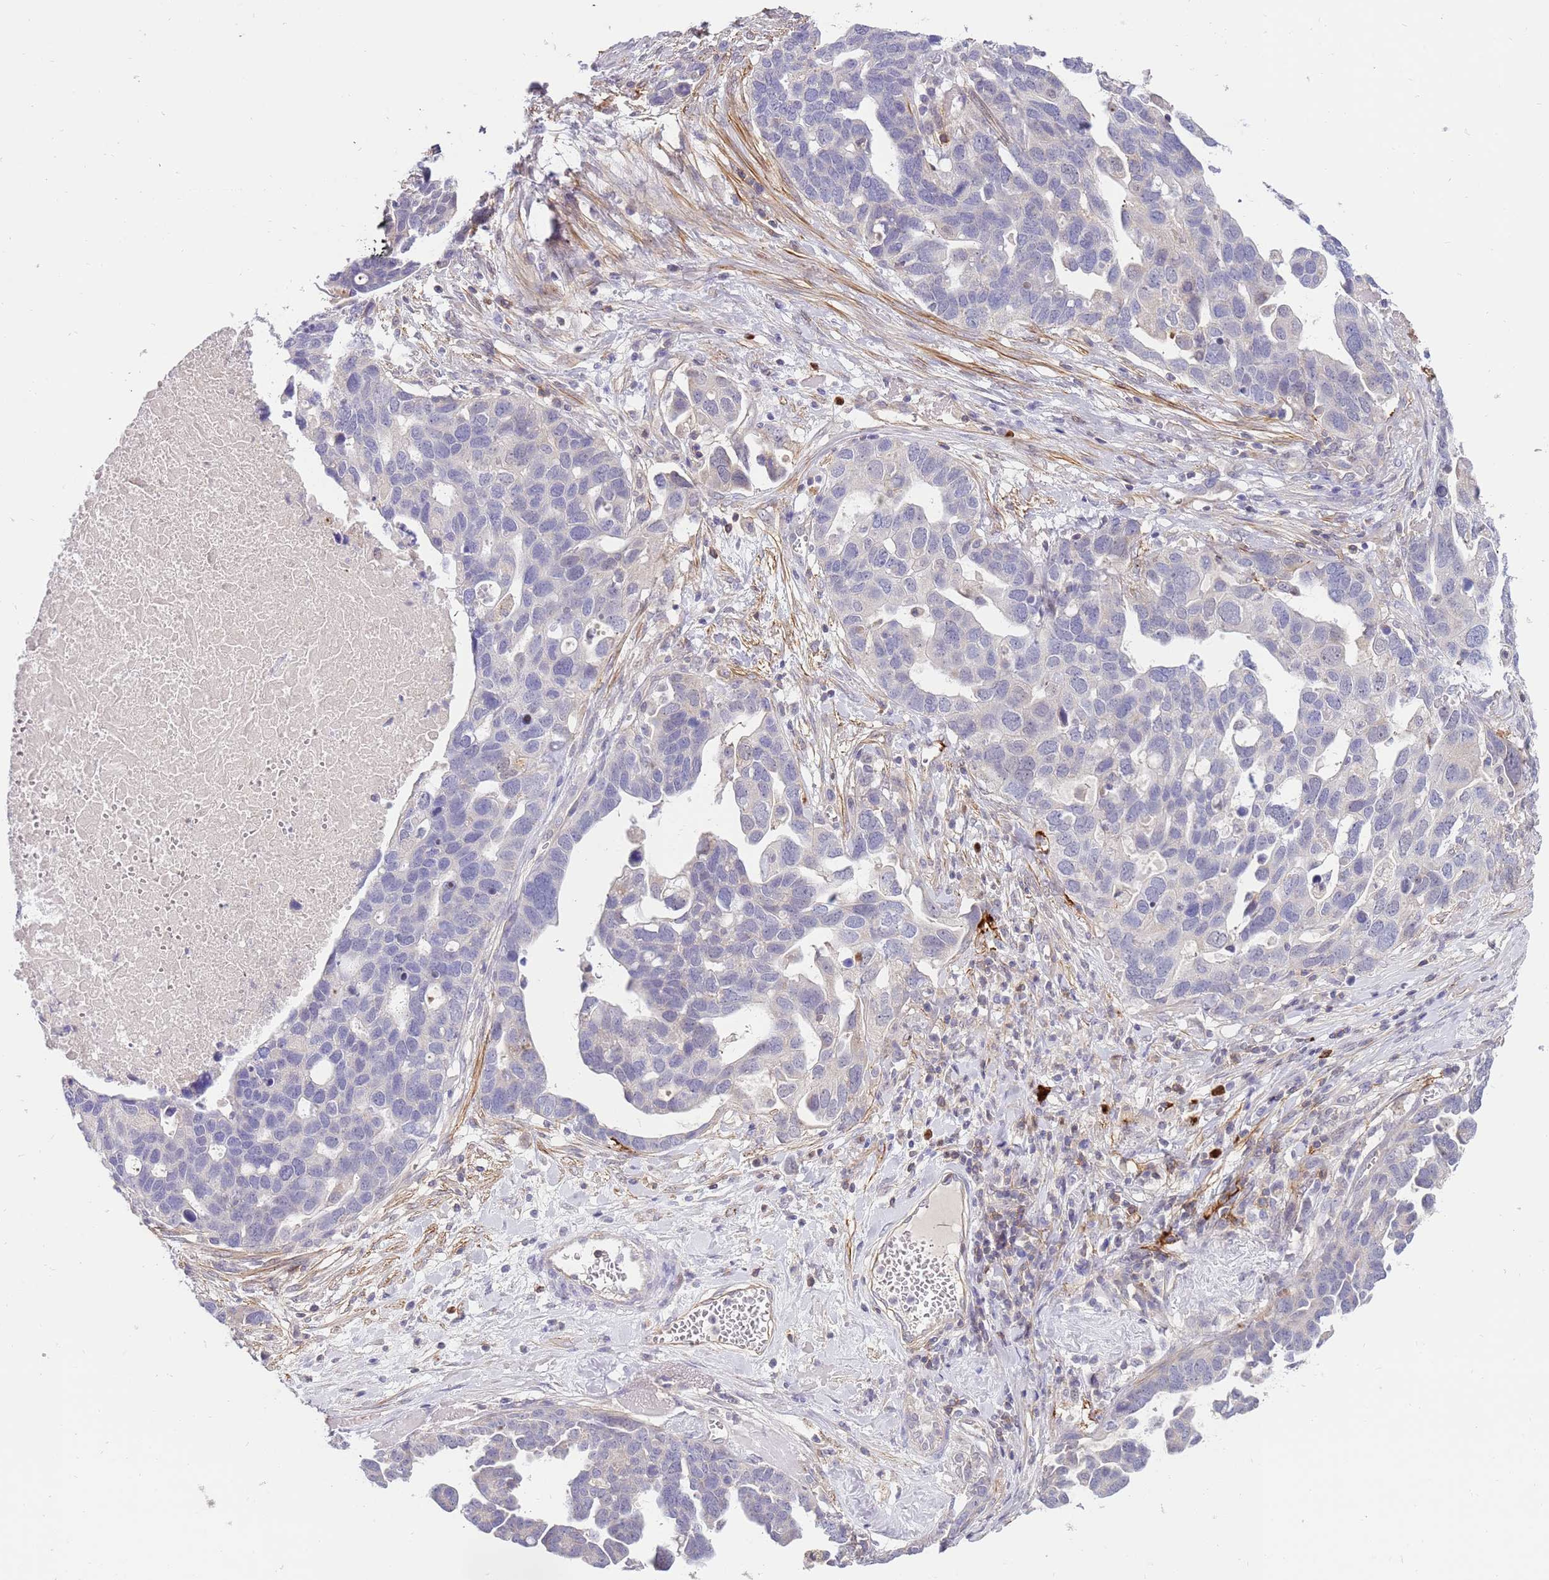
{"staining": {"intensity": "negative", "quantity": "none", "location": "none"}, "tissue": "ovarian cancer", "cell_type": "Tumor cells", "image_type": "cancer", "snomed": [{"axis": "morphology", "description": "Cystadenocarcinoma, serous, NOS"}, {"axis": "topography", "description": "Ovary"}], "caption": "Immunohistochemistry of ovarian serous cystadenocarcinoma shows no positivity in tumor cells.", "gene": "STK25", "patient": {"sex": "female", "age": 54}}